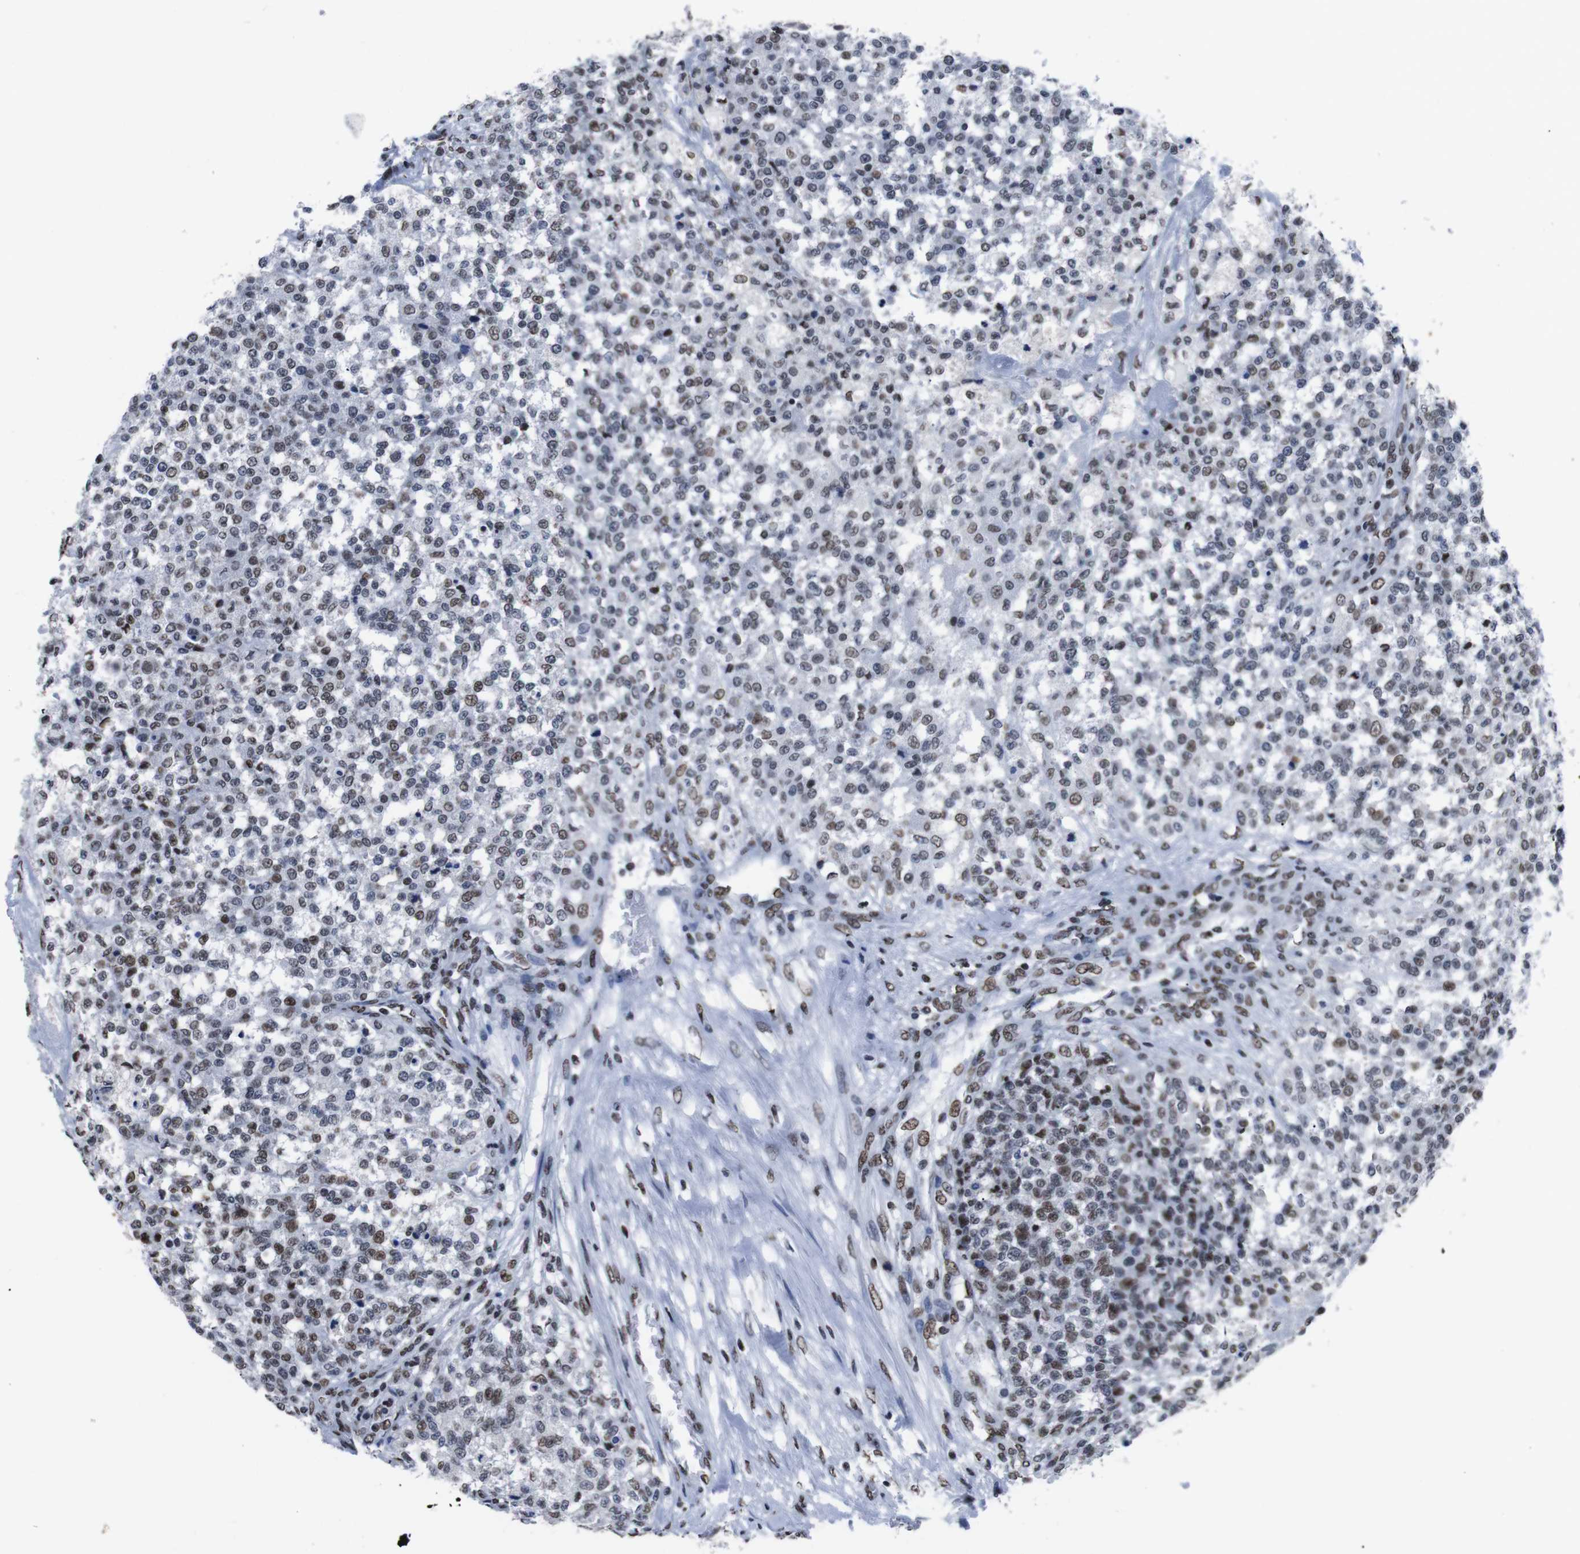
{"staining": {"intensity": "moderate", "quantity": "<25%", "location": "nuclear"}, "tissue": "testis cancer", "cell_type": "Tumor cells", "image_type": "cancer", "snomed": [{"axis": "morphology", "description": "Seminoma, NOS"}, {"axis": "topography", "description": "Testis"}], "caption": "This is a micrograph of immunohistochemistry staining of testis seminoma, which shows moderate expression in the nuclear of tumor cells.", "gene": "PIP4P2", "patient": {"sex": "male", "age": 59}}